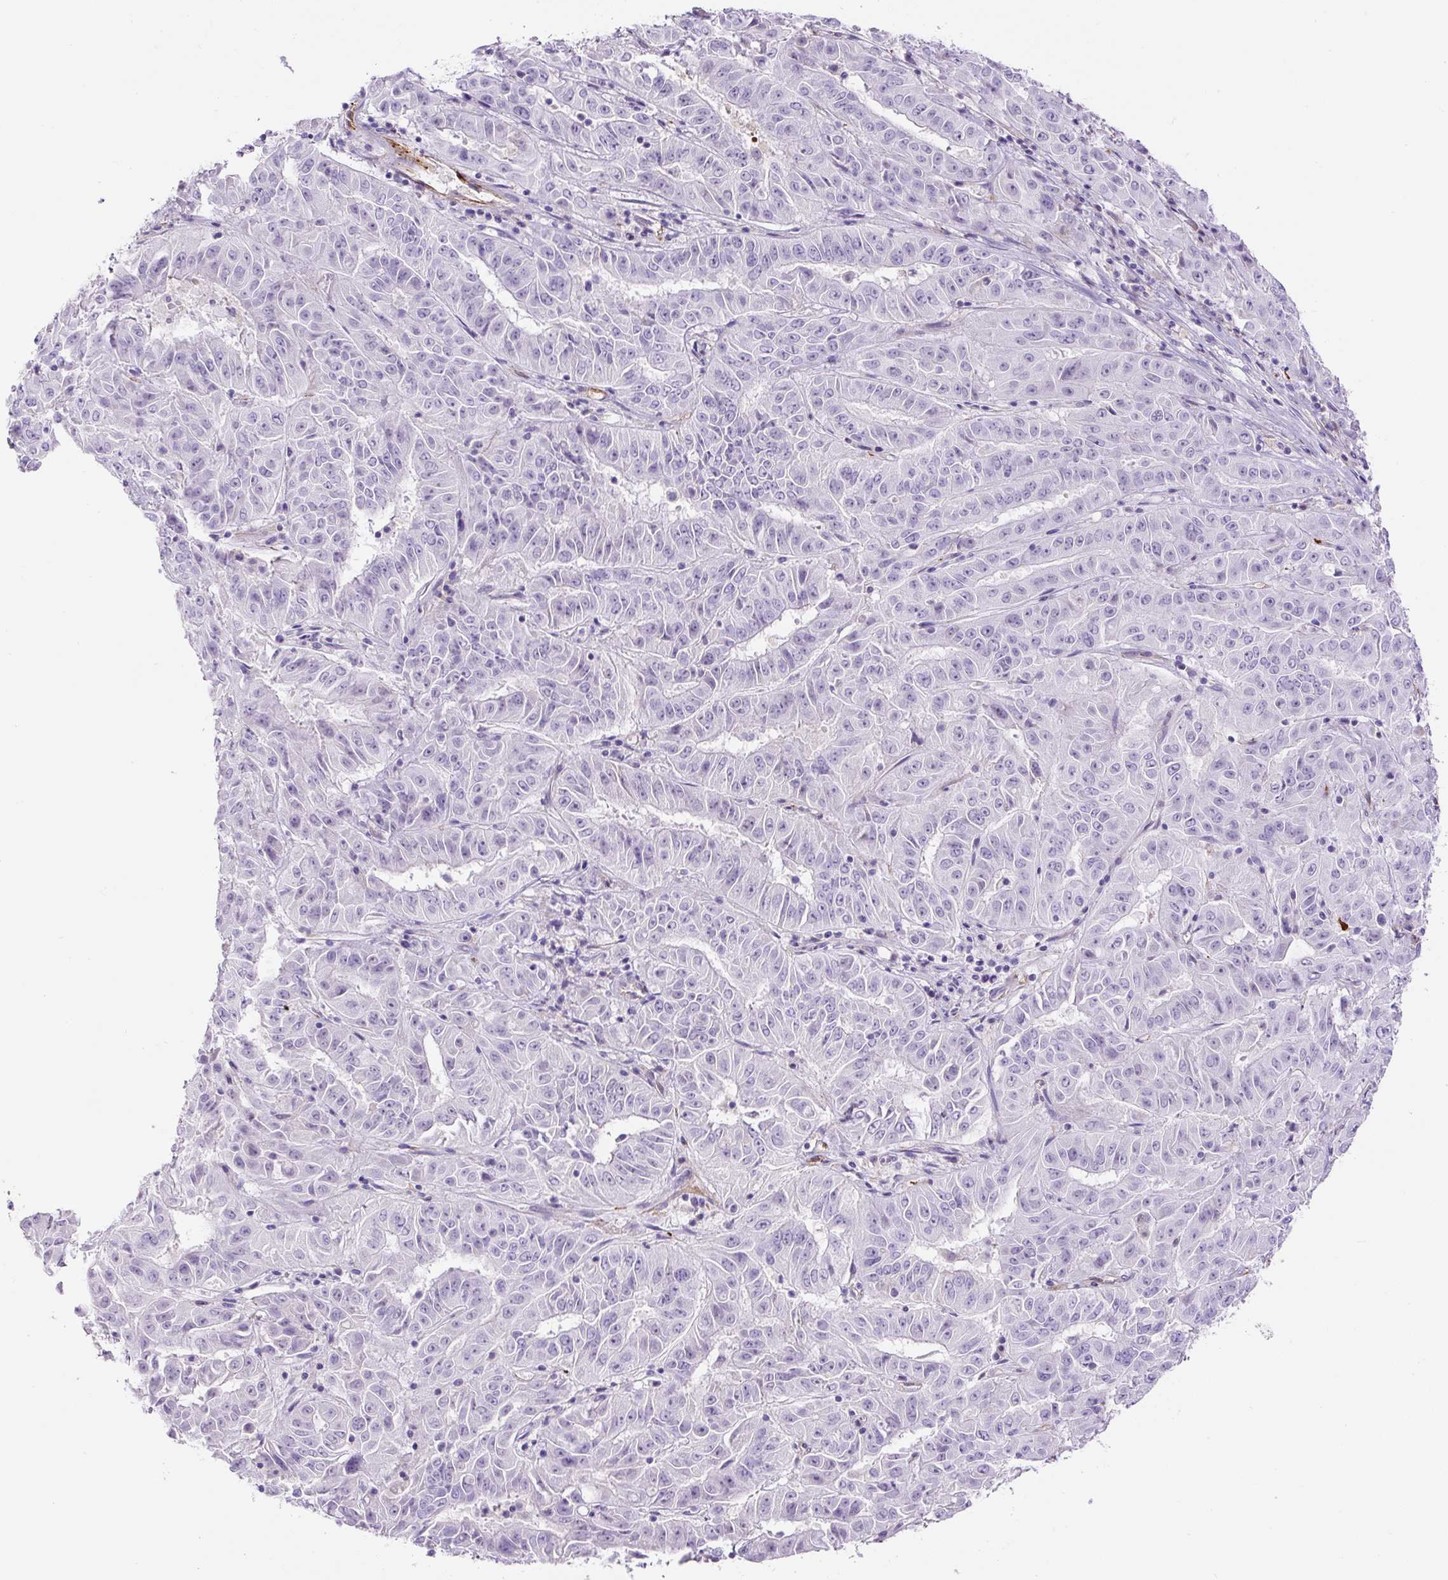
{"staining": {"intensity": "negative", "quantity": "none", "location": "none"}, "tissue": "pancreatic cancer", "cell_type": "Tumor cells", "image_type": "cancer", "snomed": [{"axis": "morphology", "description": "Adenocarcinoma, NOS"}, {"axis": "topography", "description": "Pancreas"}], "caption": "This image is of adenocarcinoma (pancreatic) stained with IHC to label a protein in brown with the nuclei are counter-stained blue. There is no expression in tumor cells. (DAB IHC with hematoxylin counter stain).", "gene": "B3GALT5", "patient": {"sex": "male", "age": 63}}